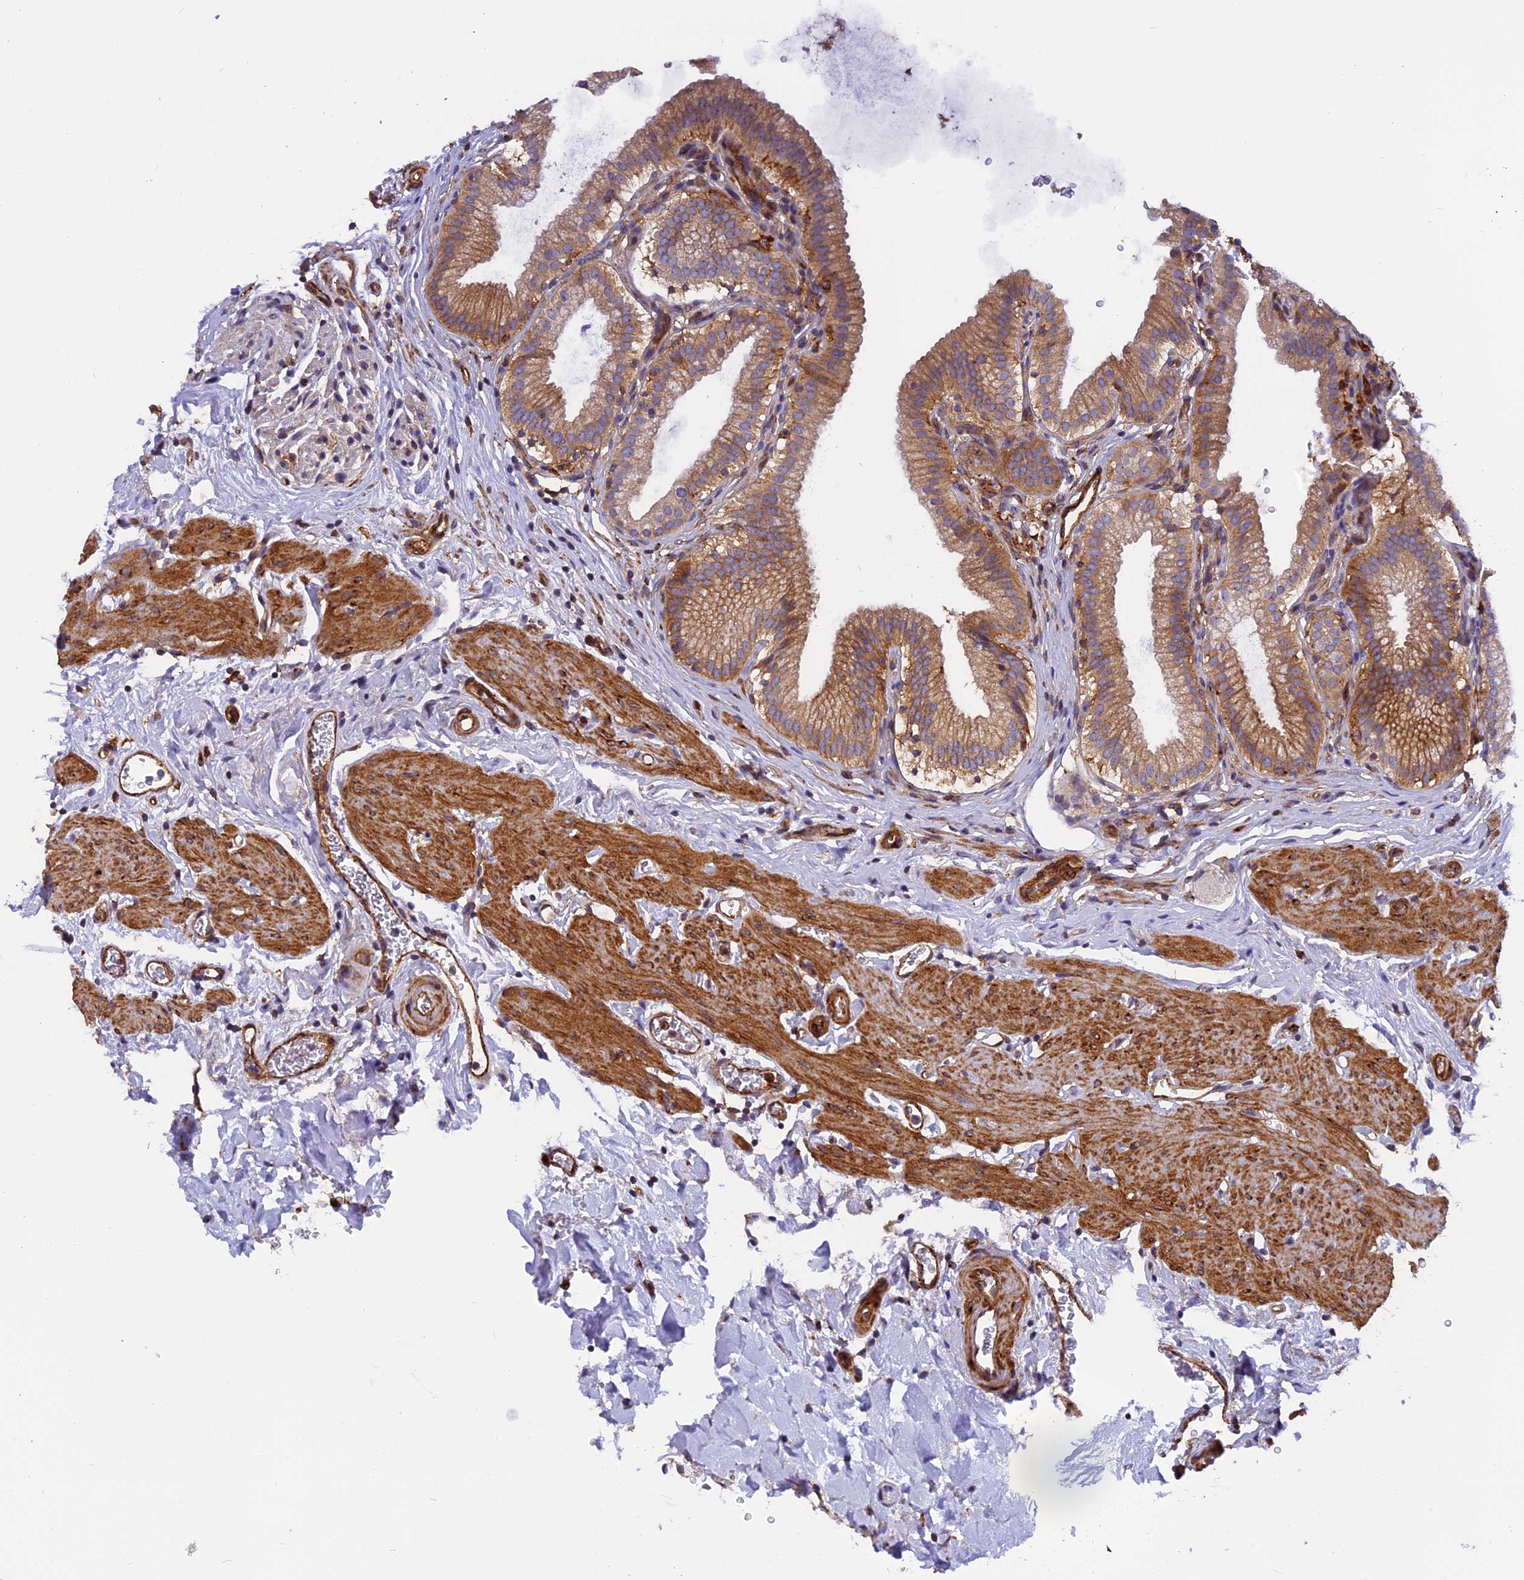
{"staining": {"intensity": "moderate", "quantity": ">75%", "location": "cytoplasmic/membranous"}, "tissue": "gallbladder", "cell_type": "Glandular cells", "image_type": "normal", "snomed": [{"axis": "morphology", "description": "Normal tissue, NOS"}, {"axis": "topography", "description": "Gallbladder"}], "caption": "Immunohistochemical staining of benign human gallbladder shows medium levels of moderate cytoplasmic/membranous positivity in approximately >75% of glandular cells.", "gene": "EHBP1L1", "patient": {"sex": "male", "age": 54}}